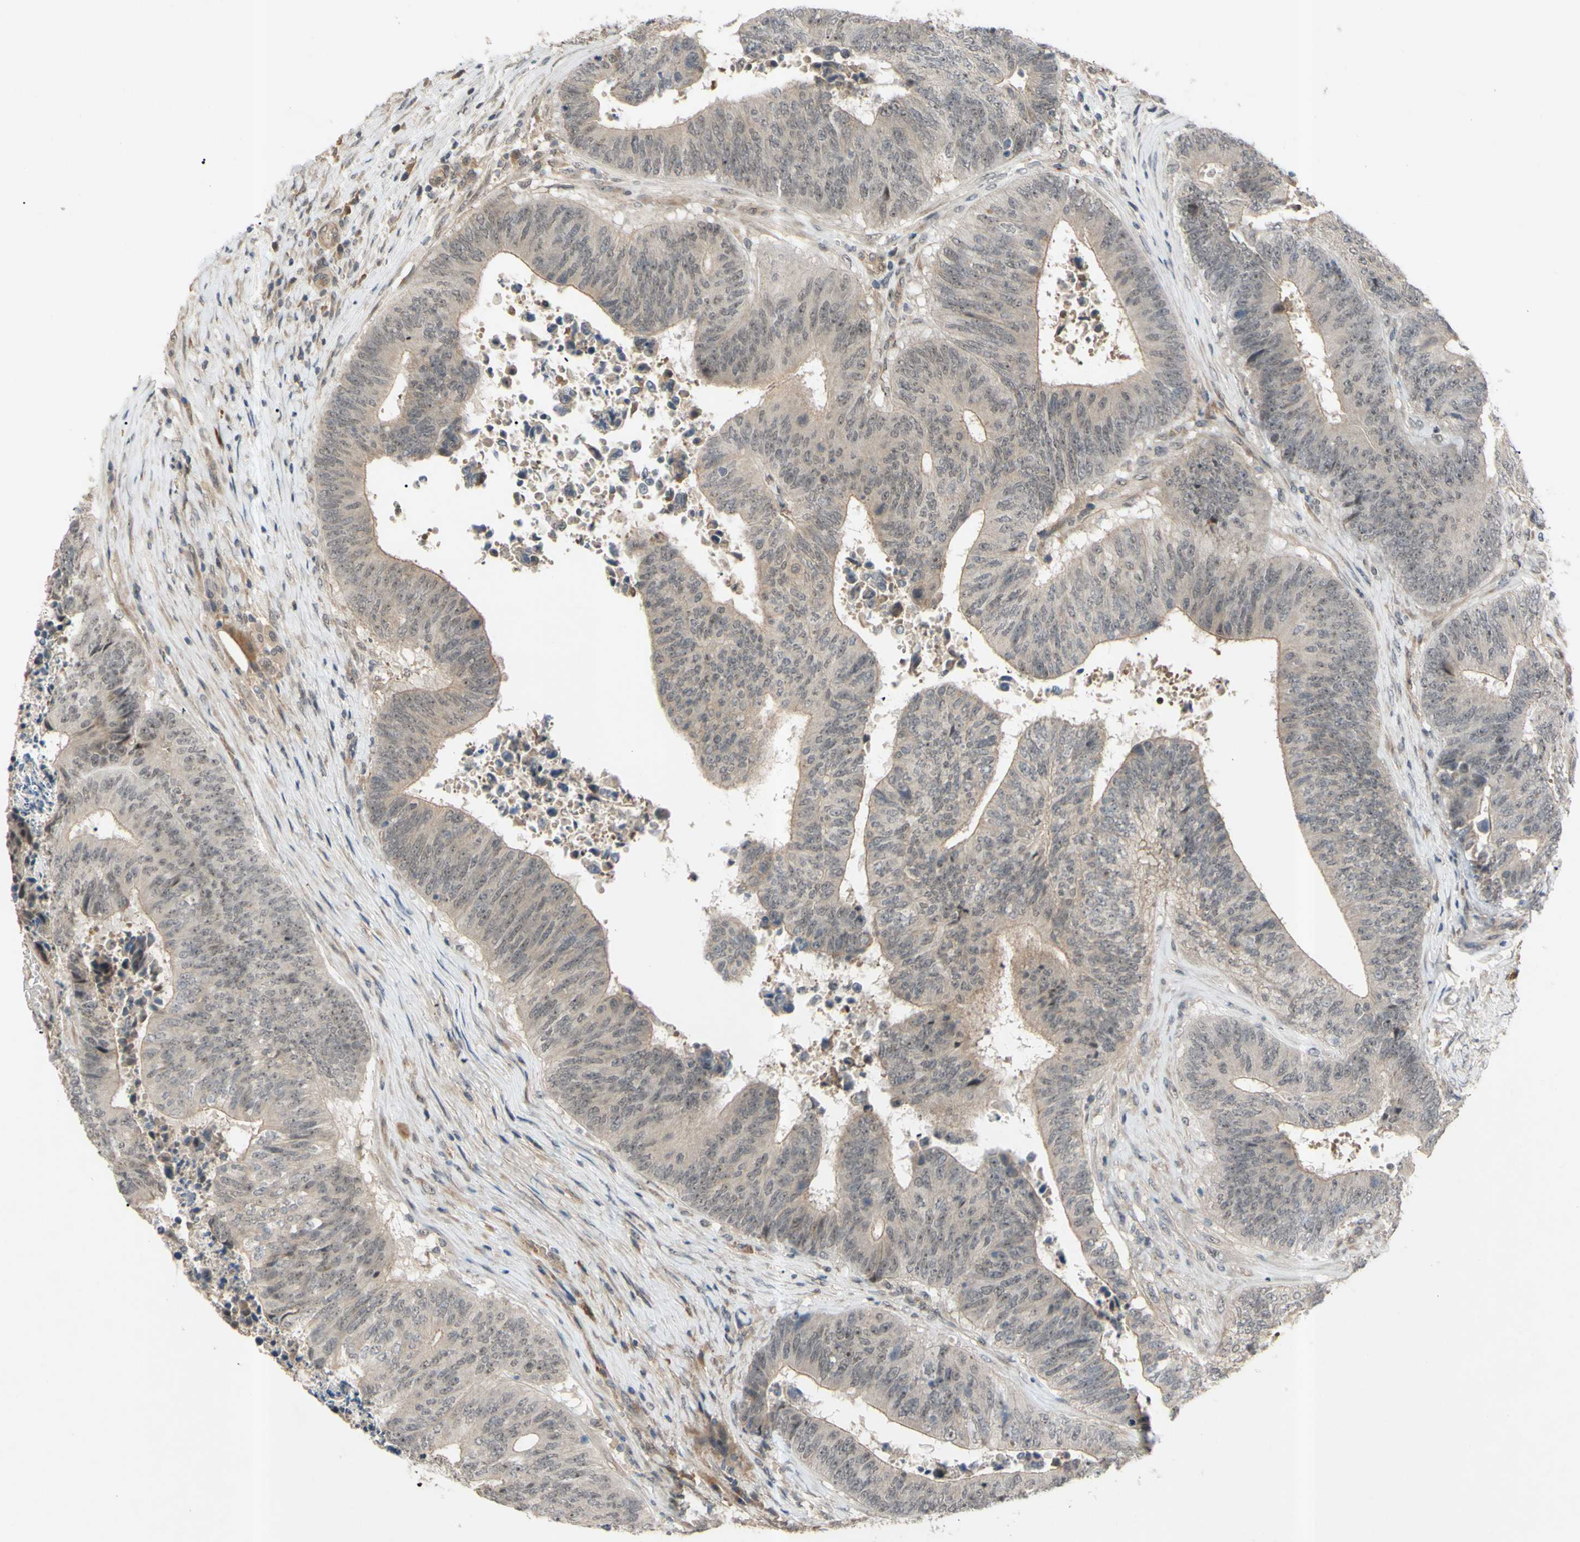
{"staining": {"intensity": "weak", "quantity": "25%-75%", "location": "cytoplasmic/membranous"}, "tissue": "colorectal cancer", "cell_type": "Tumor cells", "image_type": "cancer", "snomed": [{"axis": "morphology", "description": "Adenocarcinoma, NOS"}, {"axis": "topography", "description": "Rectum"}], "caption": "The micrograph displays staining of adenocarcinoma (colorectal), revealing weak cytoplasmic/membranous protein expression (brown color) within tumor cells.", "gene": "ALK", "patient": {"sex": "male", "age": 72}}